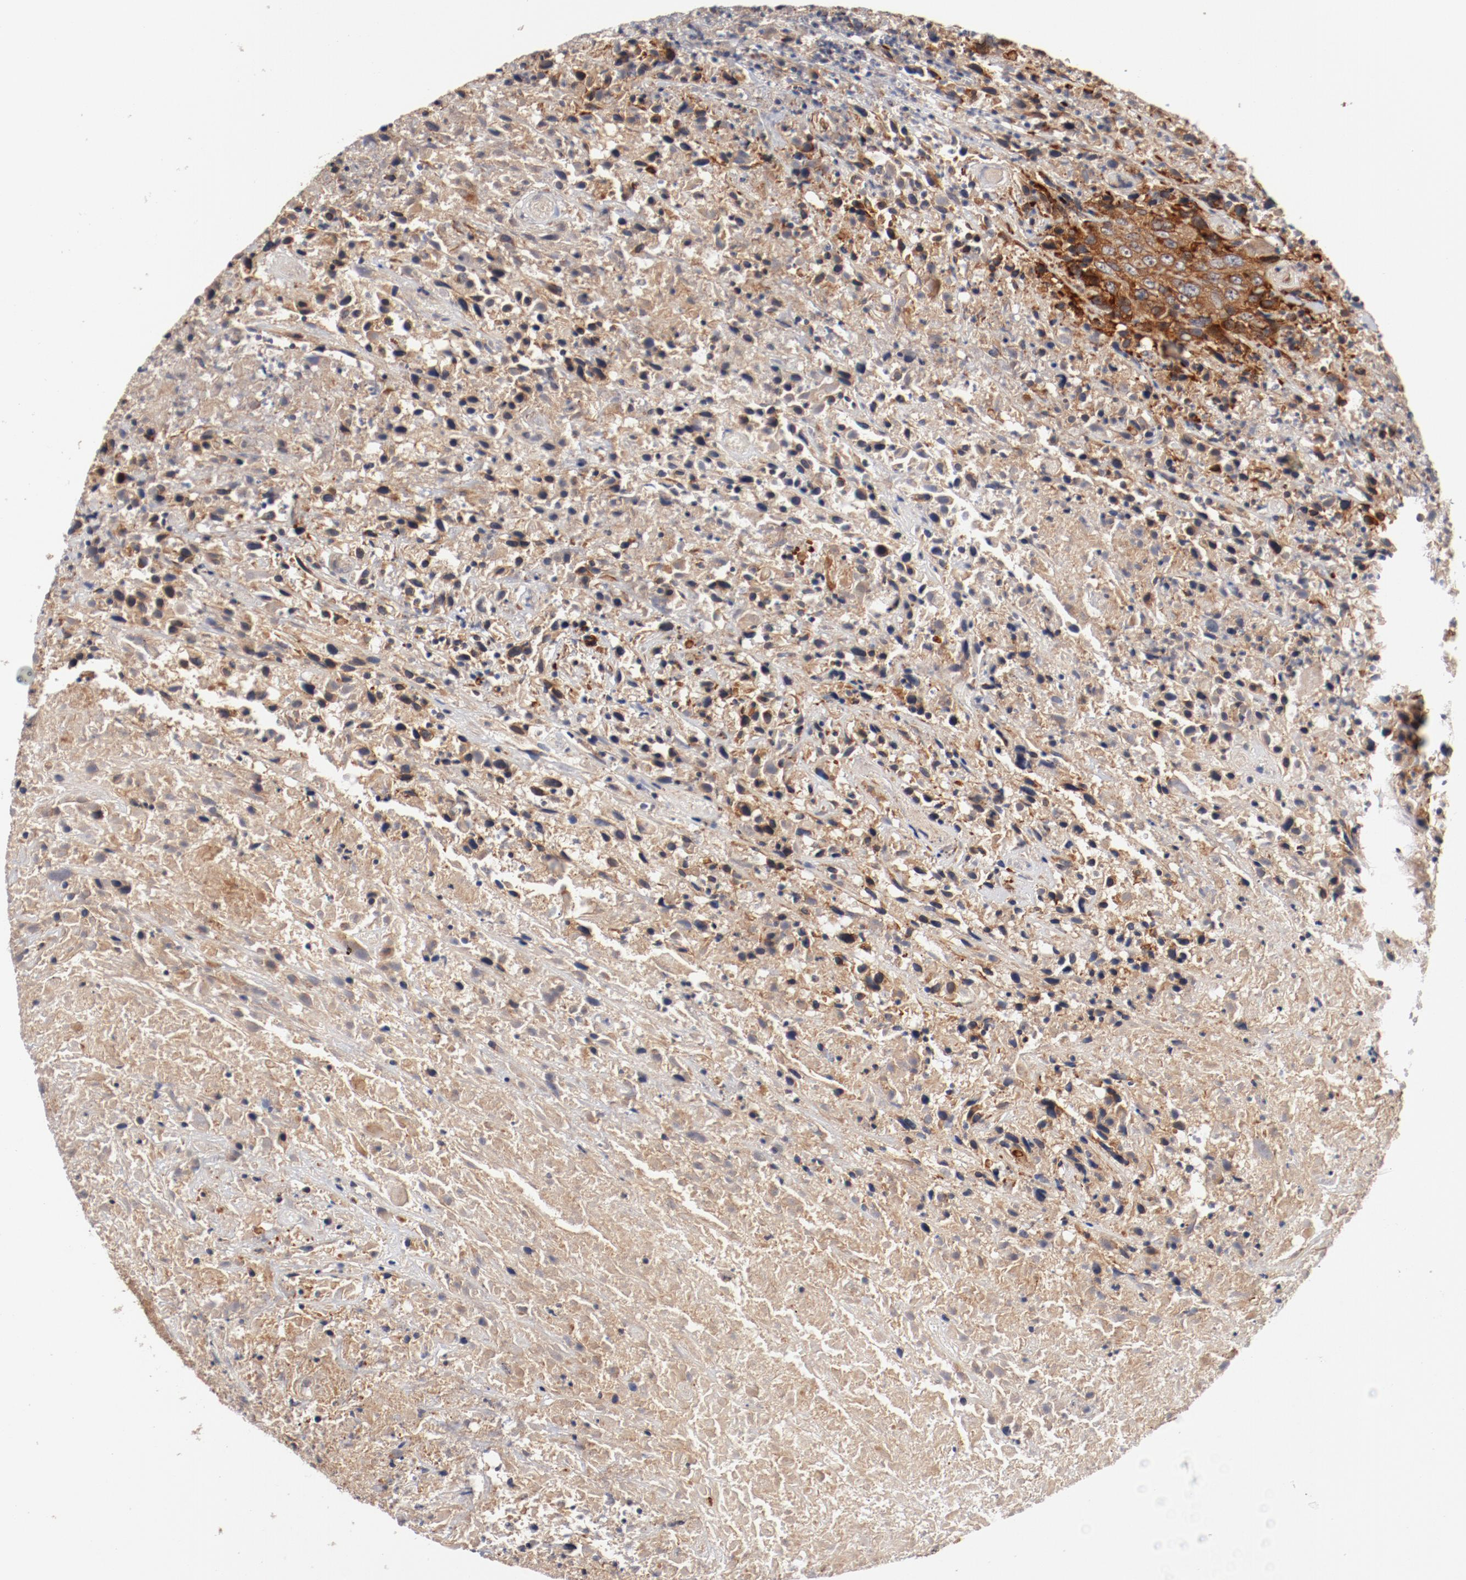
{"staining": {"intensity": "moderate", "quantity": ">75%", "location": "cytoplasmic/membranous"}, "tissue": "urothelial cancer", "cell_type": "Tumor cells", "image_type": "cancer", "snomed": [{"axis": "morphology", "description": "Urothelial carcinoma, High grade"}, {"axis": "topography", "description": "Urinary bladder"}], "caption": "Immunohistochemistry histopathology image of neoplastic tissue: human urothelial cancer stained using IHC reveals medium levels of moderate protein expression localized specifically in the cytoplasmic/membranous of tumor cells, appearing as a cytoplasmic/membranous brown color.", "gene": "PITPNM2", "patient": {"sex": "male", "age": 61}}